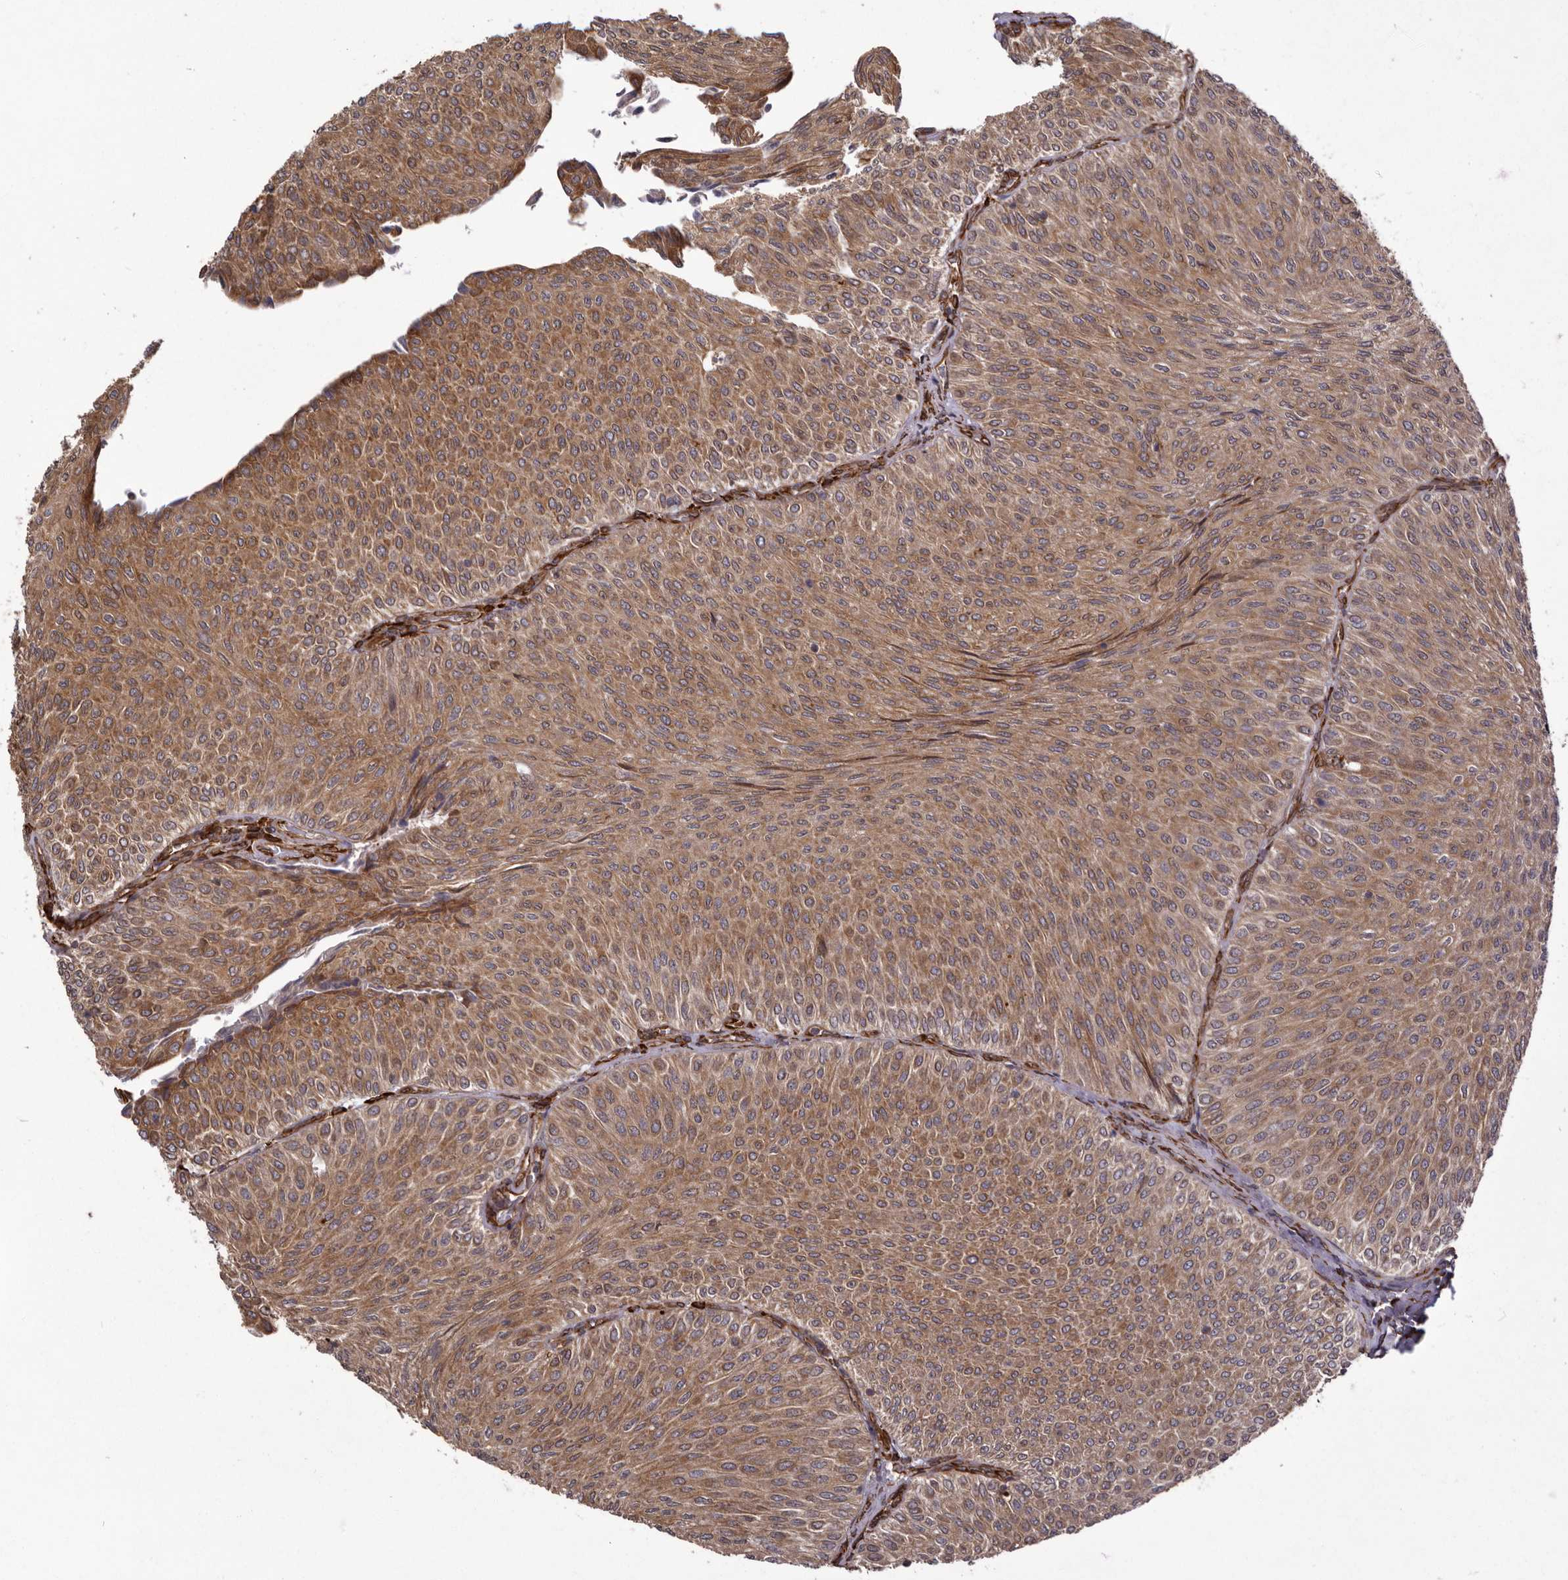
{"staining": {"intensity": "moderate", "quantity": ">75%", "location": "cytoplasmic/membranous"}, "tissue": "urothelial cancer", "cell_type": "Tumor cells", "image_type": "cancer", "snomed": [{"axis": "morphology", "description": "Urothelial carcinoma, Low grade"}, {"axis": "topography", "description": "Urinary bladder"}], "caption": "A medium amount of moderate cytoplasmic/membranous positivity is appreciated in about >75% of tumor cells in urothelial carcinoma (low-grade) tissue.", "gene": "WDTC1", "patient": {"sex": "male", "age": 78}}